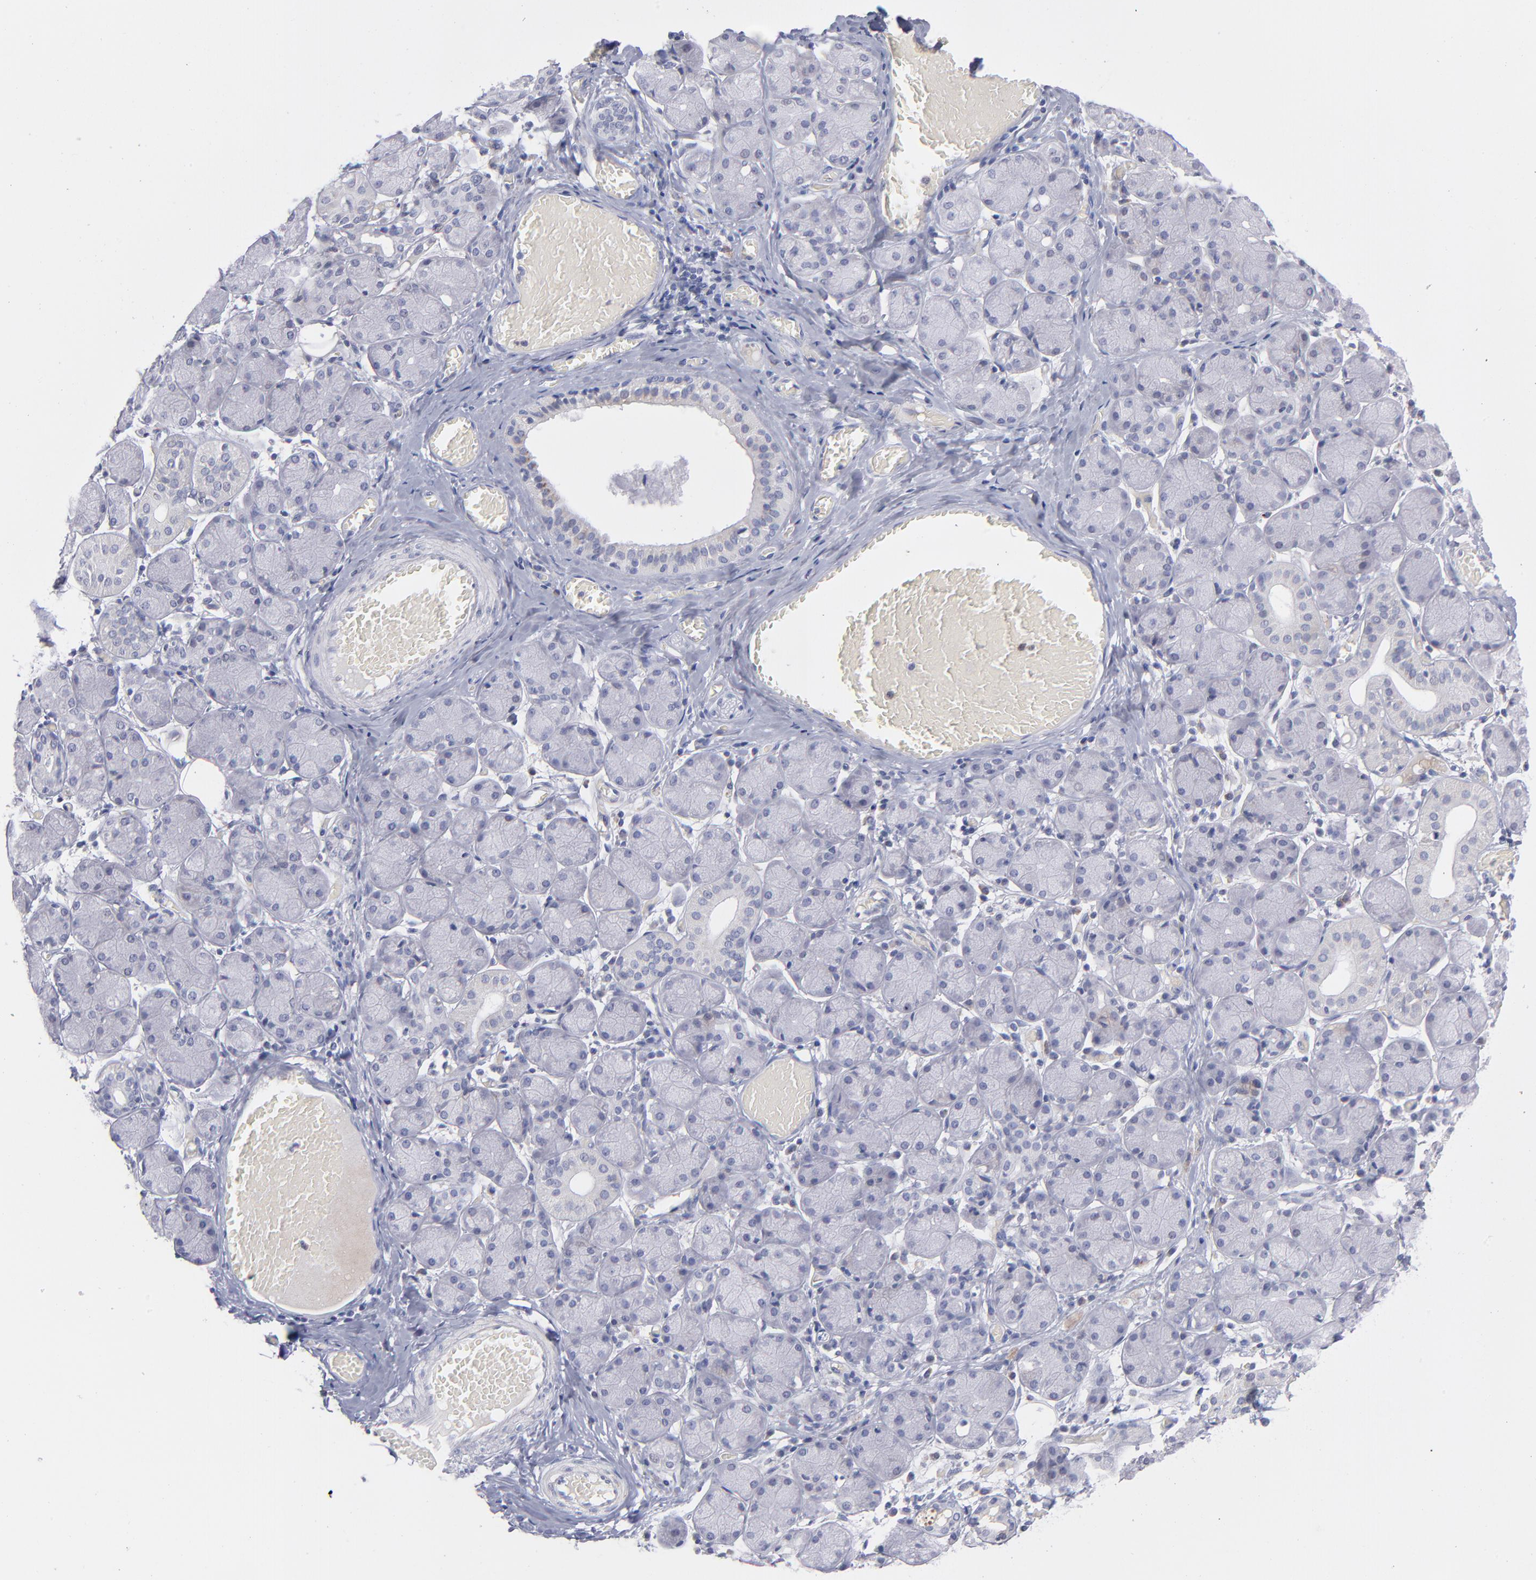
{"staining": {"intensity": "negative", "quantity": "none", "location": "none"}, "tissue": "salivary gland", "cell_type": "Glandular cells", "image_type": "normal", "snomed": [{"axis": "morphology", "description": "Normal tissue, NOS"}, {"axis": "topography", "description": "Salivary gland"}], "caption": "Protein analysis of normal salivary gland demonstrates no significant positivity in glandular cells. Brightfield microscopy of immunohistochemistry (IHC) stained with DAB (brown) and hematoxylin (blue), captured at high magnification.", "gene": "MTHFD2", "patient": {"sex": "female", "age": 24}}